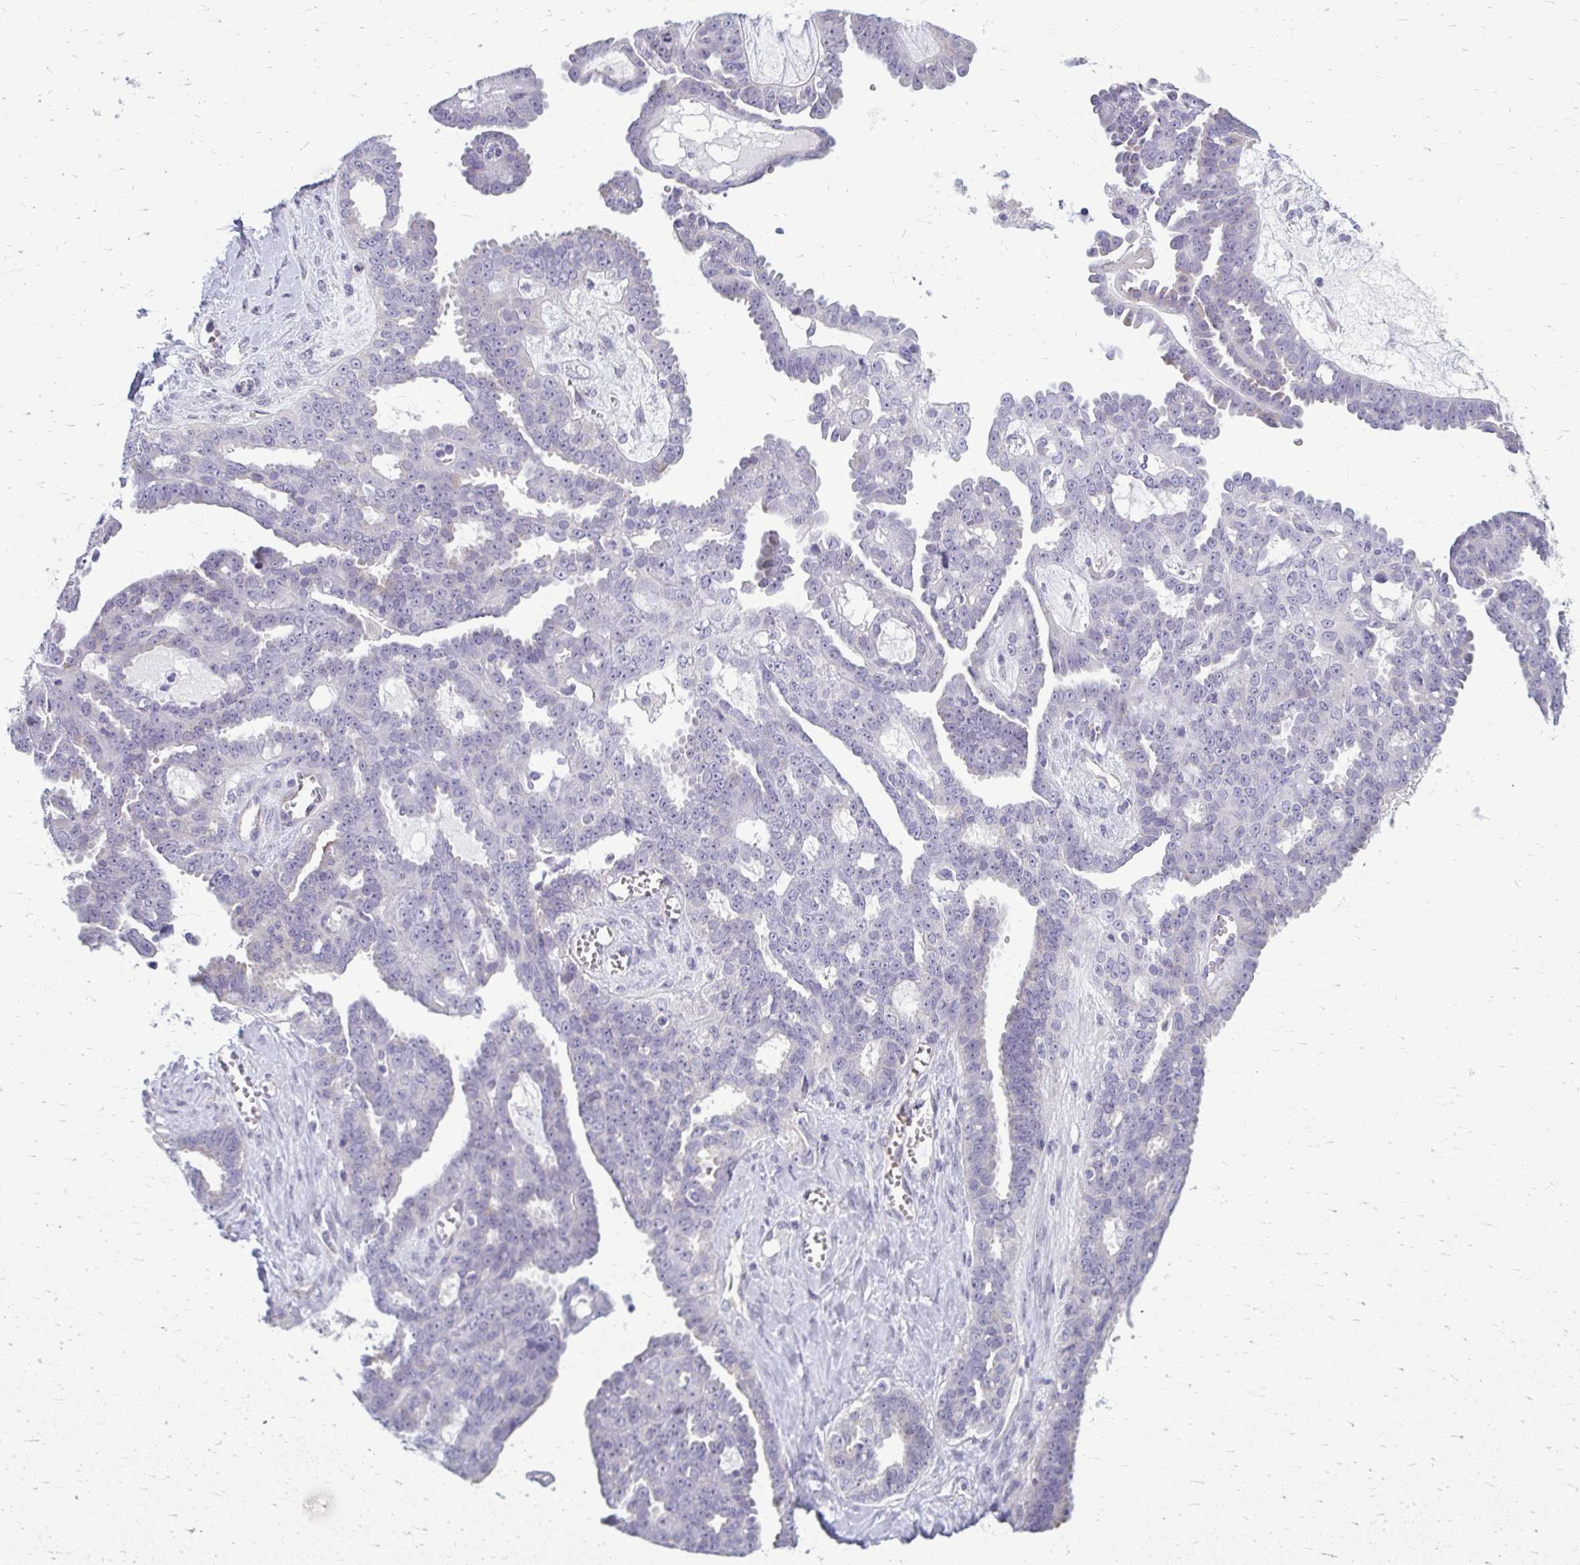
{"staining": {"intensity": "negative", "quantity": "none", "location": "none"}, "tissue": "ovarian cancer", "cell_type": "Tumor cells", "image_type": "cancer", "snomed": [{"axis": "morphology", "description": "Cystadenocarcinoma, serous, NOS"}, {"axis": "topography", "description": "Ovary"}], "caption": "Tumor cells show no significant protein staining in ovarian cancer (serous cystadenocarcinoma).", "gene": "DEPP1", "patient": {"sex": "female", "age": 71}}